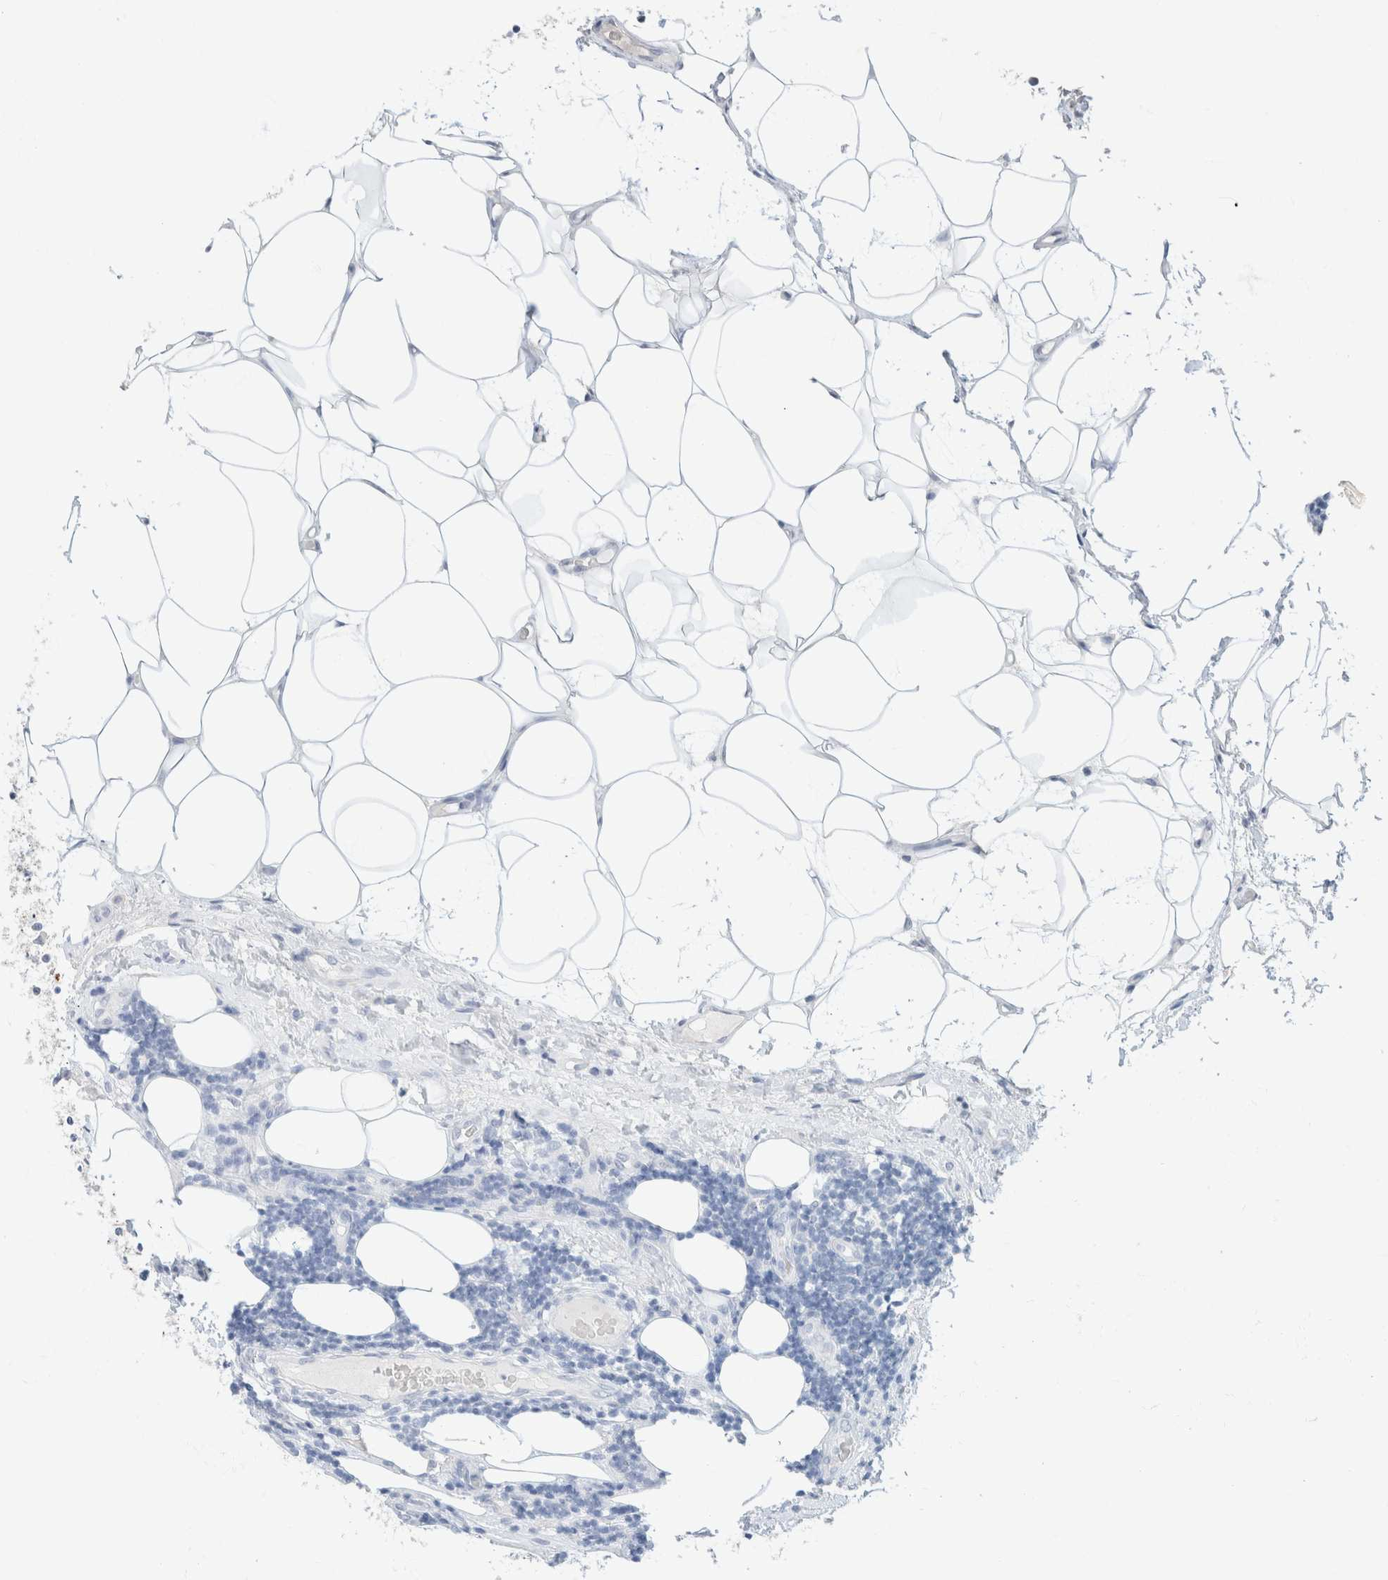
{"staining": {"intensity": "negative", "quantity": "none", "location": "none"}, "tissue": "lymphoma", "cell_type": "Tumor cells", "image_type": "cancer", "snomed": [{"axis": "morphology", "description": "Malignant lymphoma, non-Hodgkin's type, Low grade"}, {"axis": "topography", "description": "Lymph node"}], "caption": "An immunohistochemistry photomicrograph of malignant lymphoma, non-Hodgkin's type (low-grade) is shown. There is no staining in tumor cells of malignant lymphoma, non-Hodgkin's type (low-grade).", "gene": "CA12", "patient": {"sex": "male", "age": 83}}